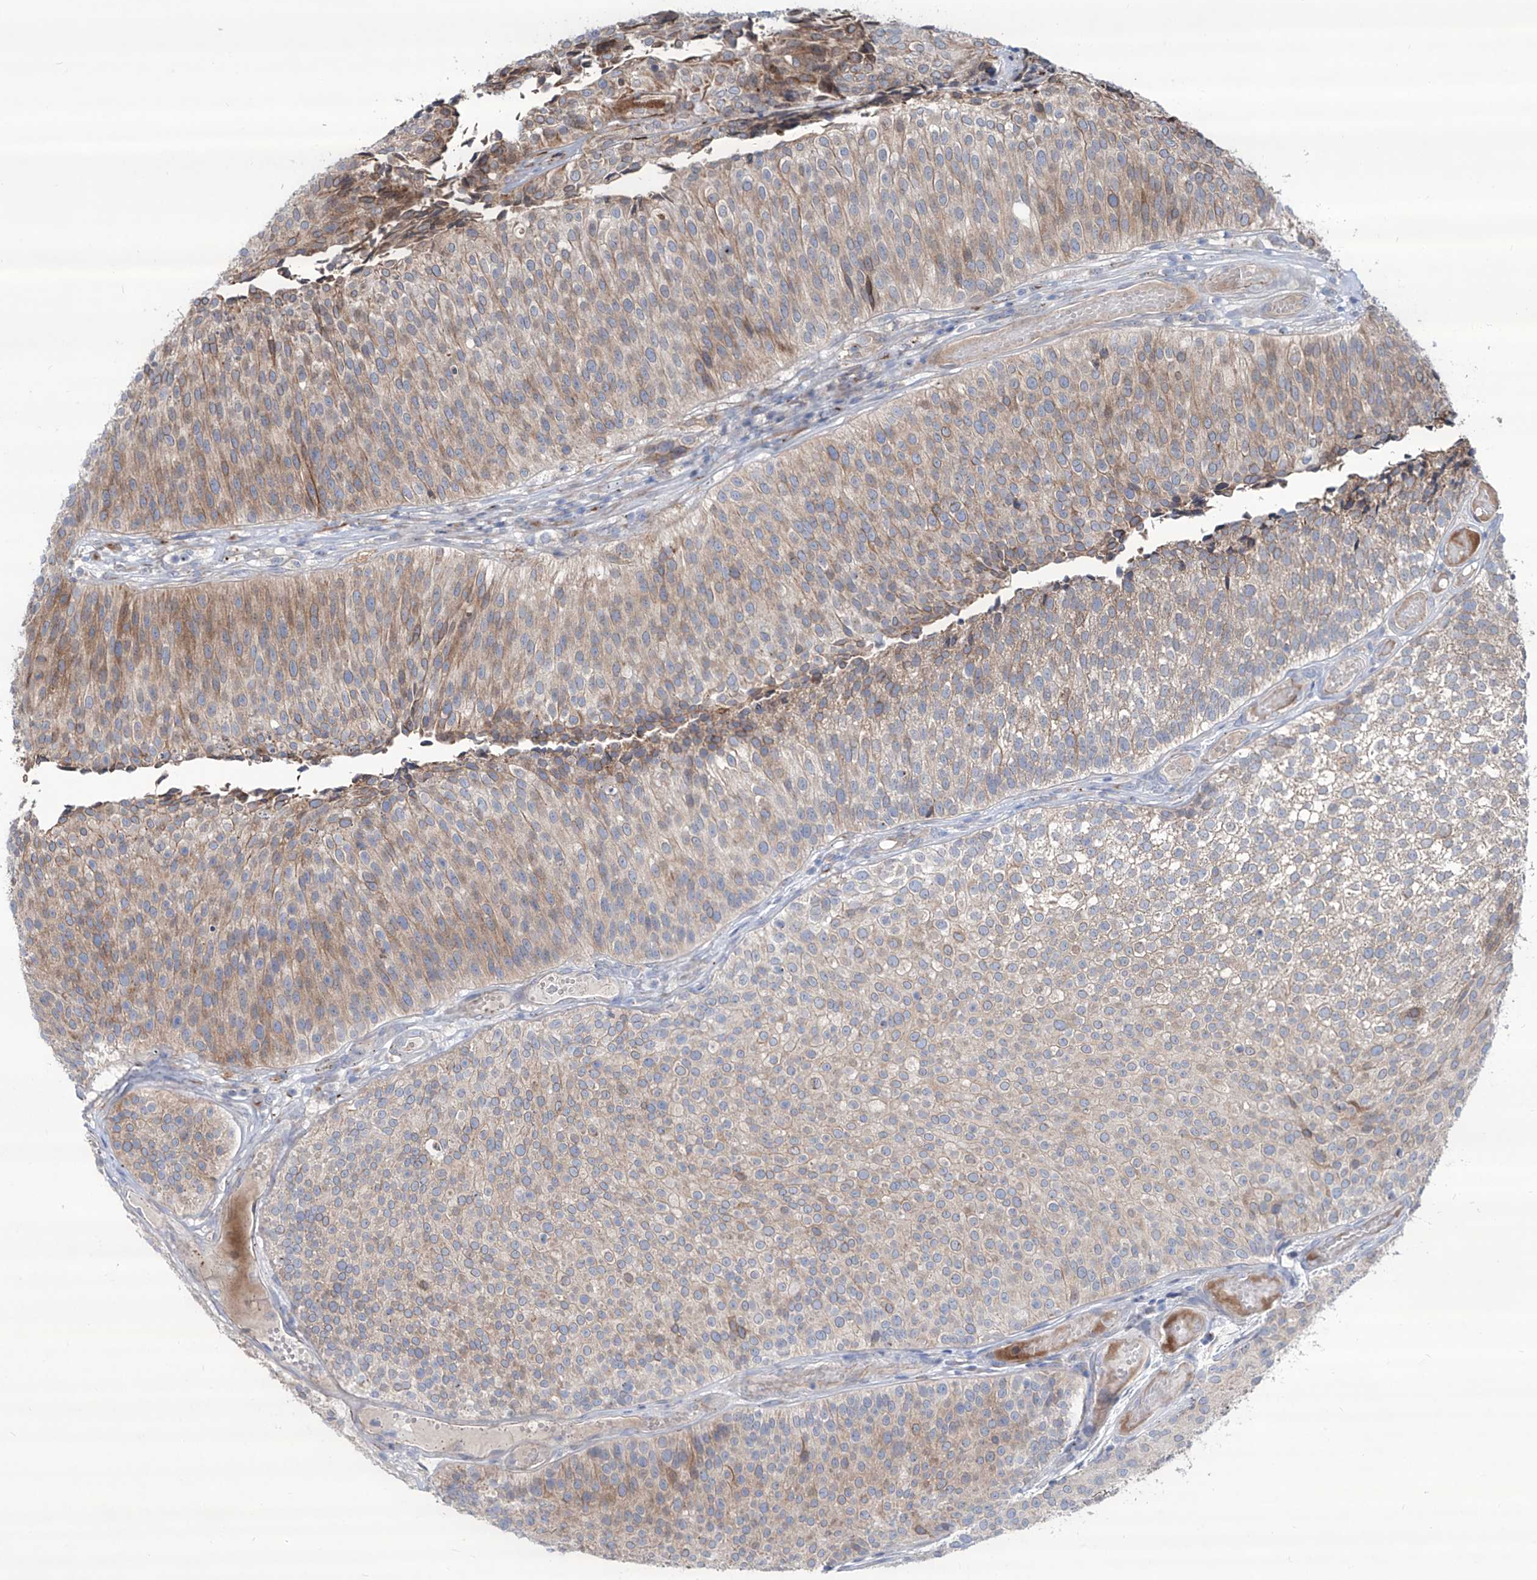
{"staining": {"intensity": "moderate", "quantity": ">75%", "location": "cytoplasmic/membranous"}, "tissue": "urothelial cancer", "cell_type": "Tumor cells", "image_type": "cancer", "snomed": [{"axis": "morphology", "description": "Urothelial carcinoma, Low grade"}, {"axis": "topography", "description": "Urinary bladder"}], "caption": "Immunohistochemistry (IHC) of urothelial cancer exhibits medium levels of moderate cytoplasmic/membranous staining in approximately >75% of tumor cells.", "gene": "CDH5", "patient": {"sex": "male", "age": 86}}